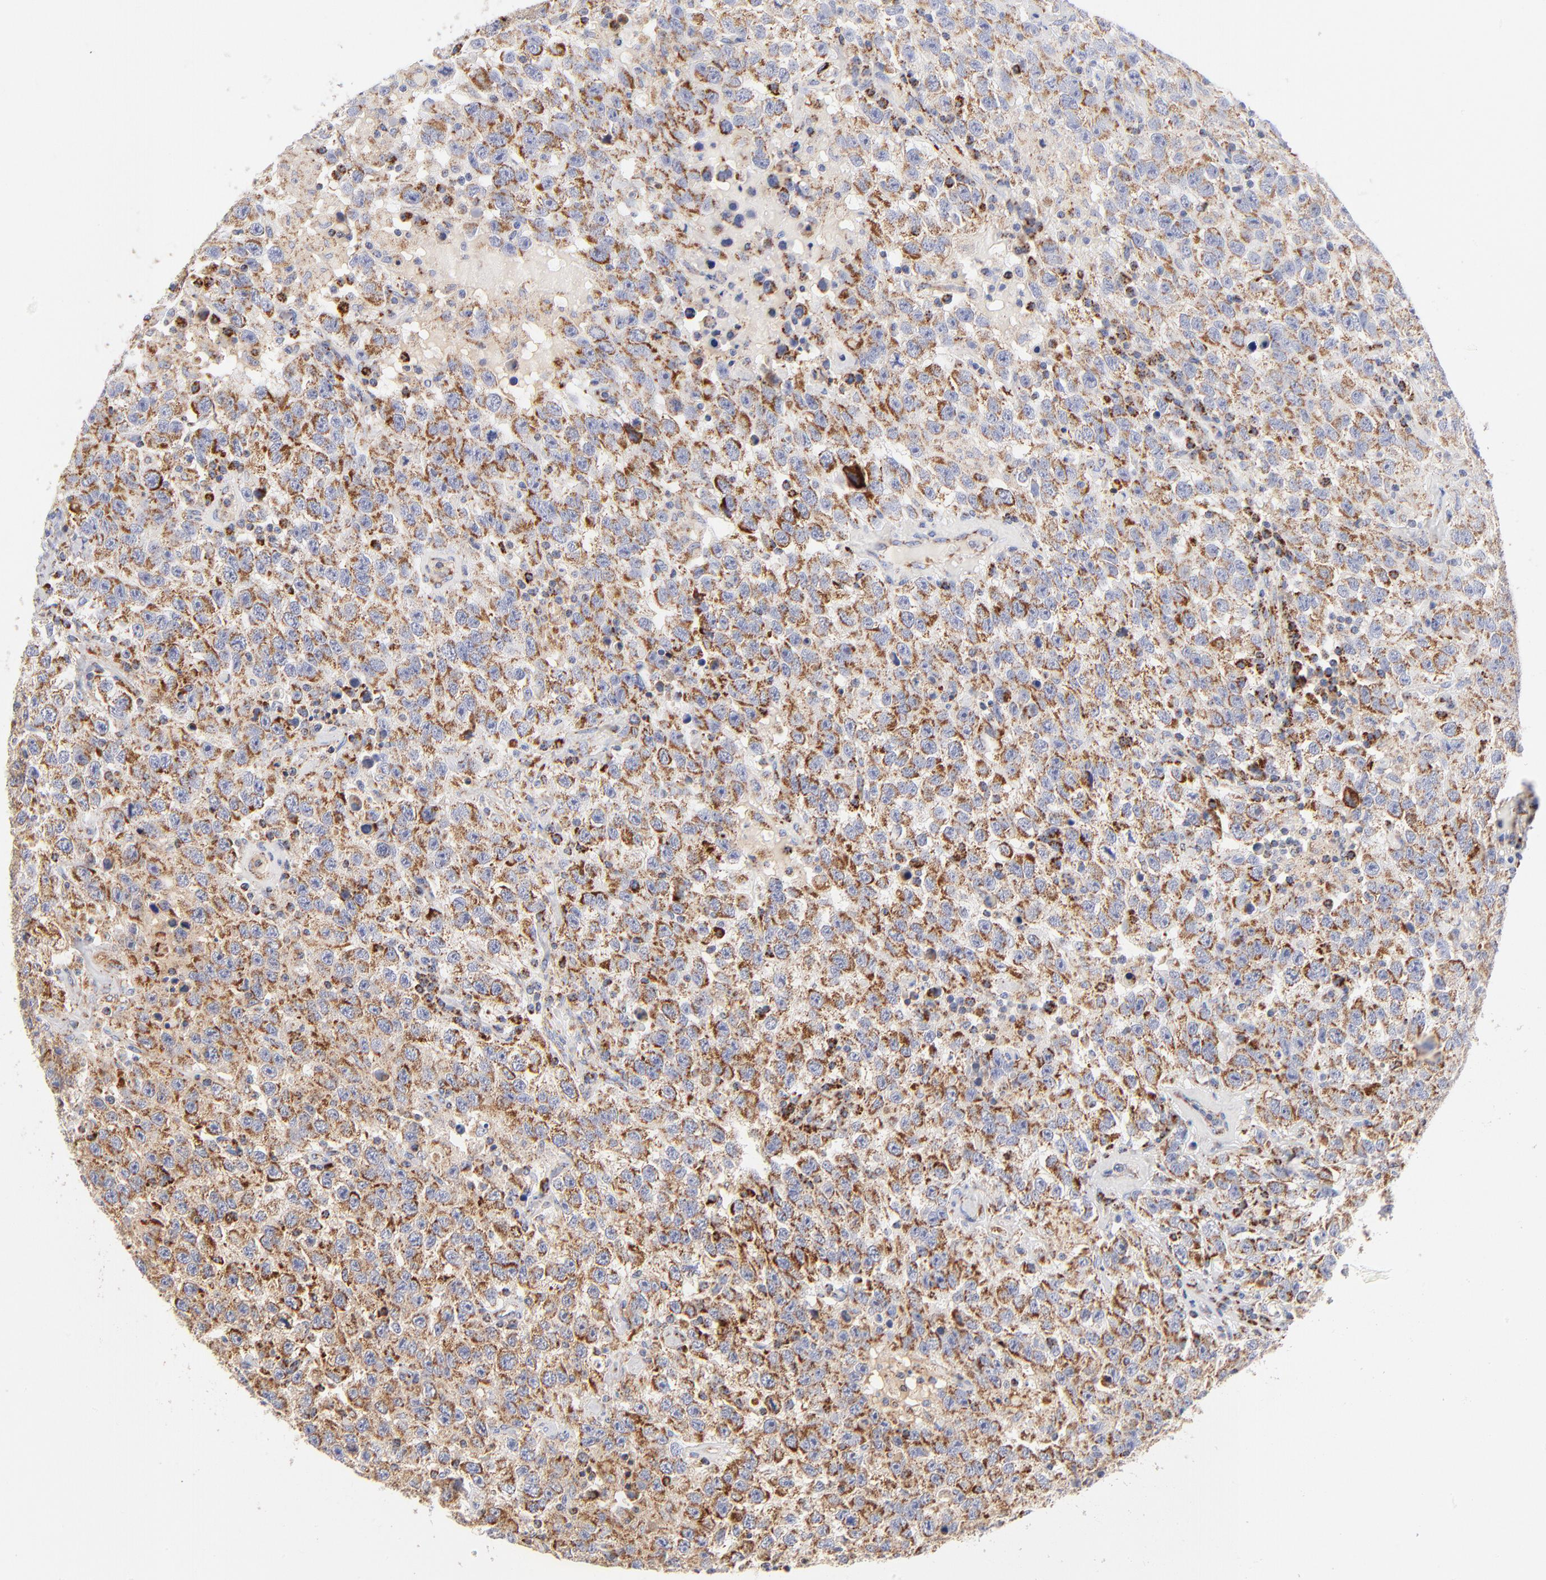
{"staining": {"intensity": "moderate", "quantity": ">75%", "location": "cytoplasmic/membranous"}, "tissue": "testis cancer", "cell_type": "Tumor cells", "image_type": "cancer", "snomed": [{"axis": "morphology", "description": "Seminoma, NOS"}, {"axis": "topography", "description": "Testis"}], "caption": "Human seminoma (testis) stained for a protein (brown) displays moderate cytoplasmic/membranous positive positivity in approximately >75% of tumor cells.", "gene": "DLAT", "patient": {"sex": "male", "age": 41}}